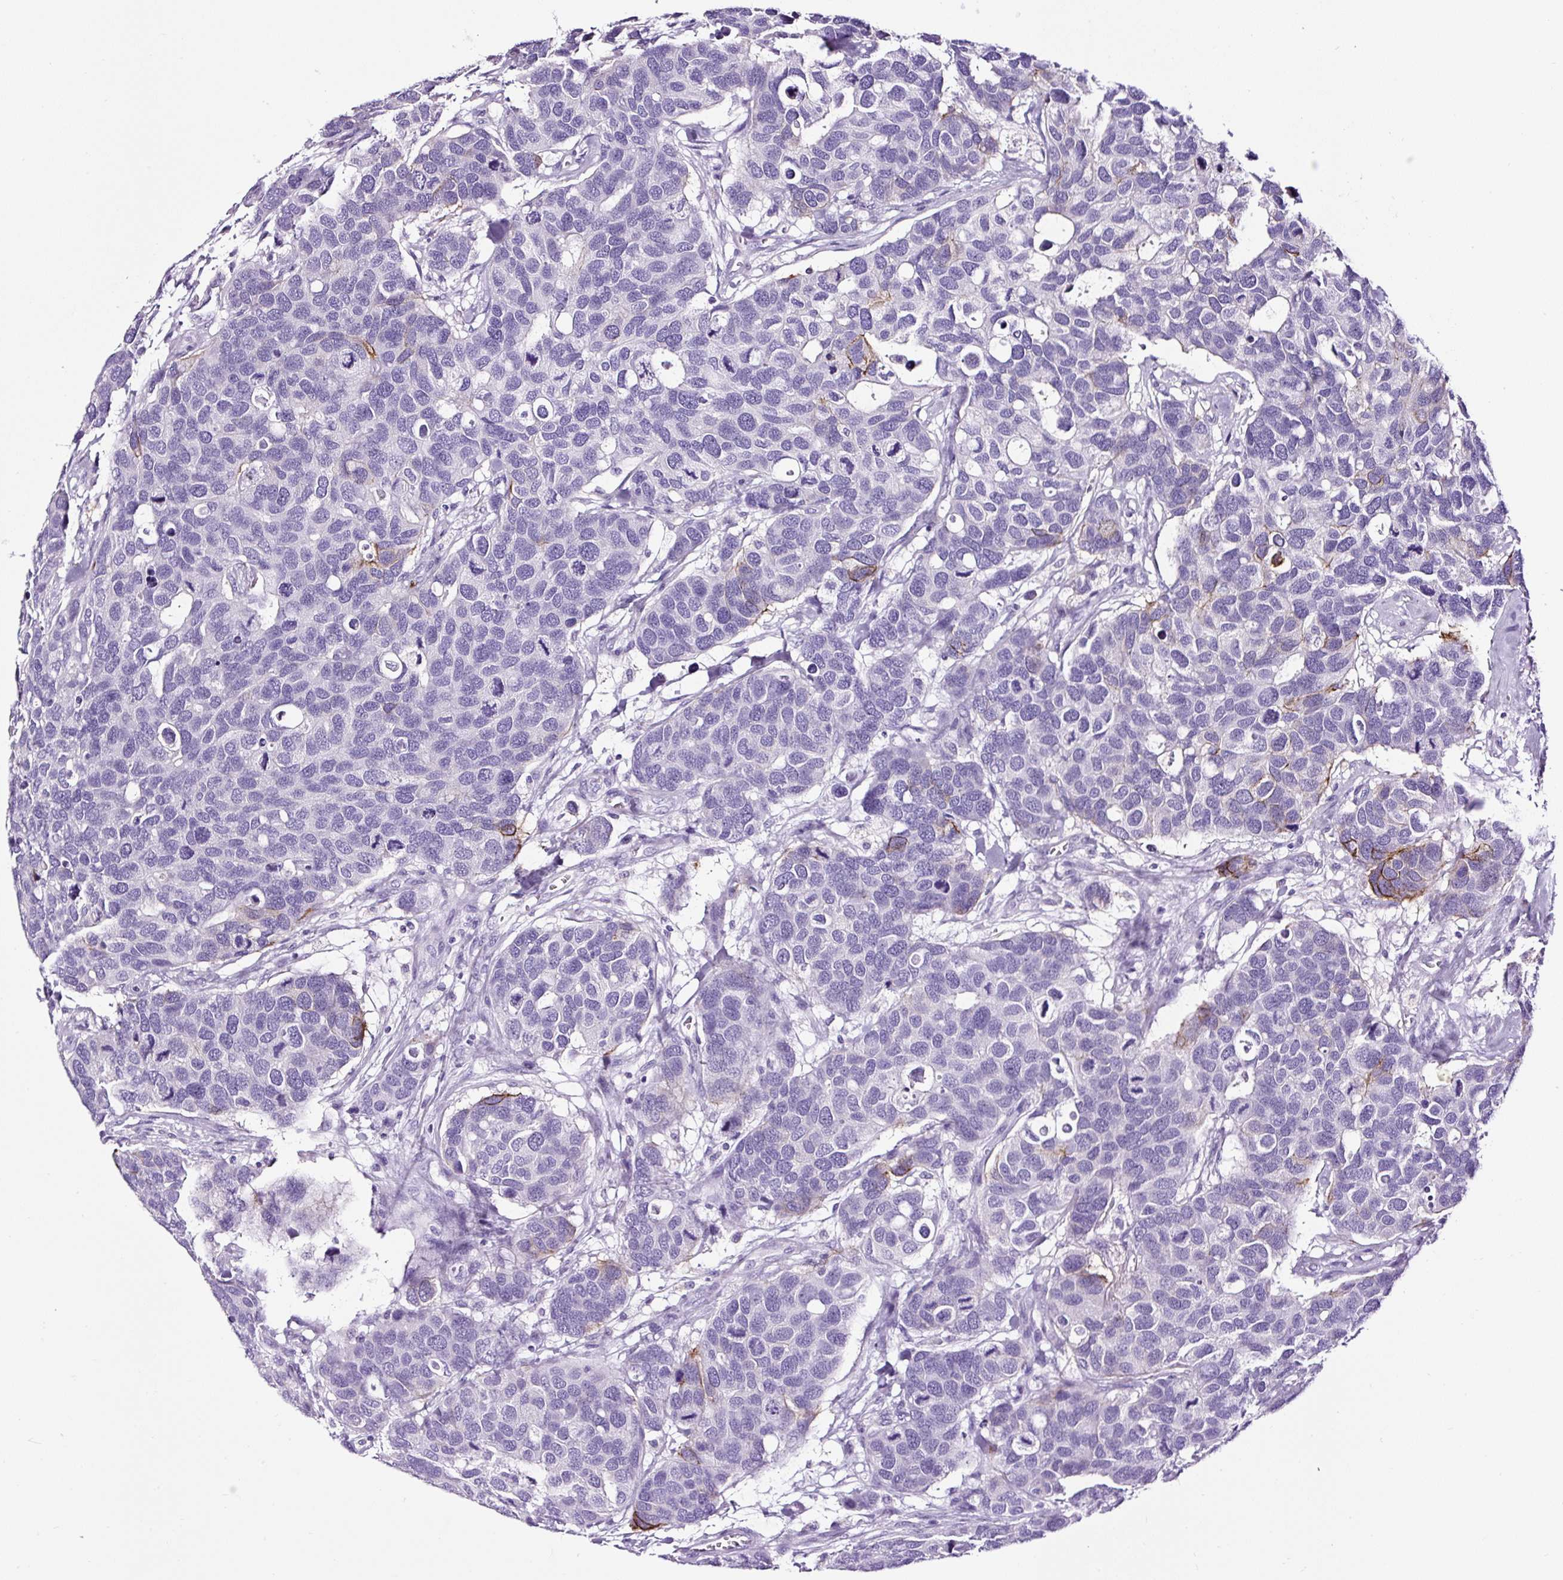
{"staining": {"intensity": "moderate", "quantity": "<25%", "location": "cytoplasmic/membranous"}, "tissue": "breast cancer", "cell_type": "Tumor cells", "image_type": "cancer", "snomed": [{"axis": "morphology", "description": "Duct carcinoma"}, {"axis": "topography", "description": "Breast"}], "caption": "Breast intraductal carcinoma was stained to show a protein in brown. There is low levels of moderate cytoplasmic/membranous positivity in approximately <25% of tumor cells.", "gene": "SLC7A8", "patient": {"sex": "female", "age": 83}}